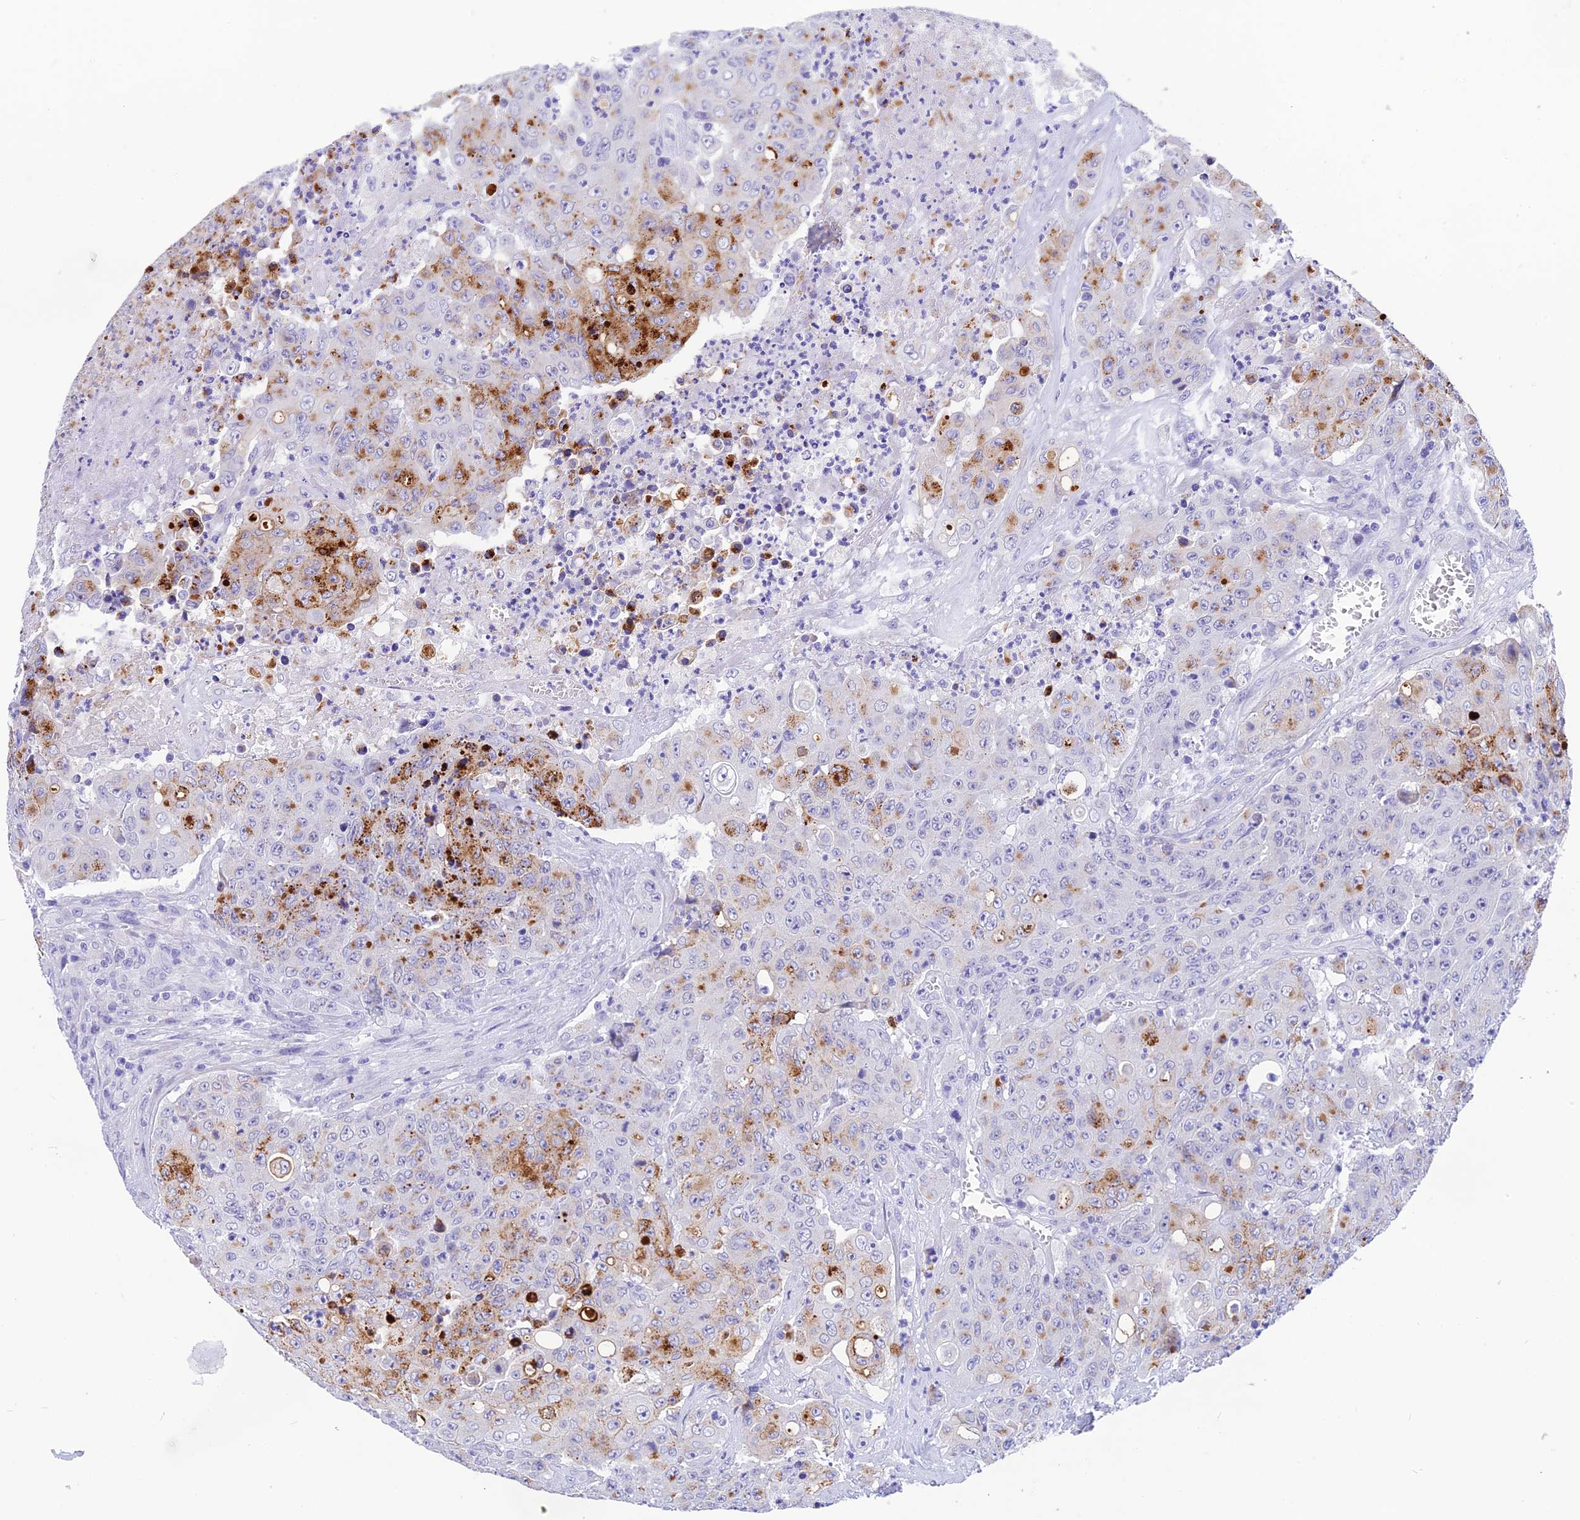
{"staining": {"intensity": "strong", "quantity": "<25%", "location": "cytoplasmic/membranous"}, "tissue": "colorectal cancer", "cell_type": "Tumor cells", "image_type": "cancer", "snomed": [{"axis": "morphology", "description": "Adenocarcinoma, NOS"}, {"axis": "topography", "description": "Colon"}], "caption": "Immunohistochemistry (IHC) photomicrograph of neoplastic tissue: human colorectal cancer (adenocarcinoma) stained using immunohistochemistry demonstrates medium levels of strong protein expression localized specifically in the cytoplasmic/membranous of tumor cells, appearing as a cytoplasmic/membranous brown color.", "gene": "KDELR3", "patient": {"sex": "male", "age": 51}}